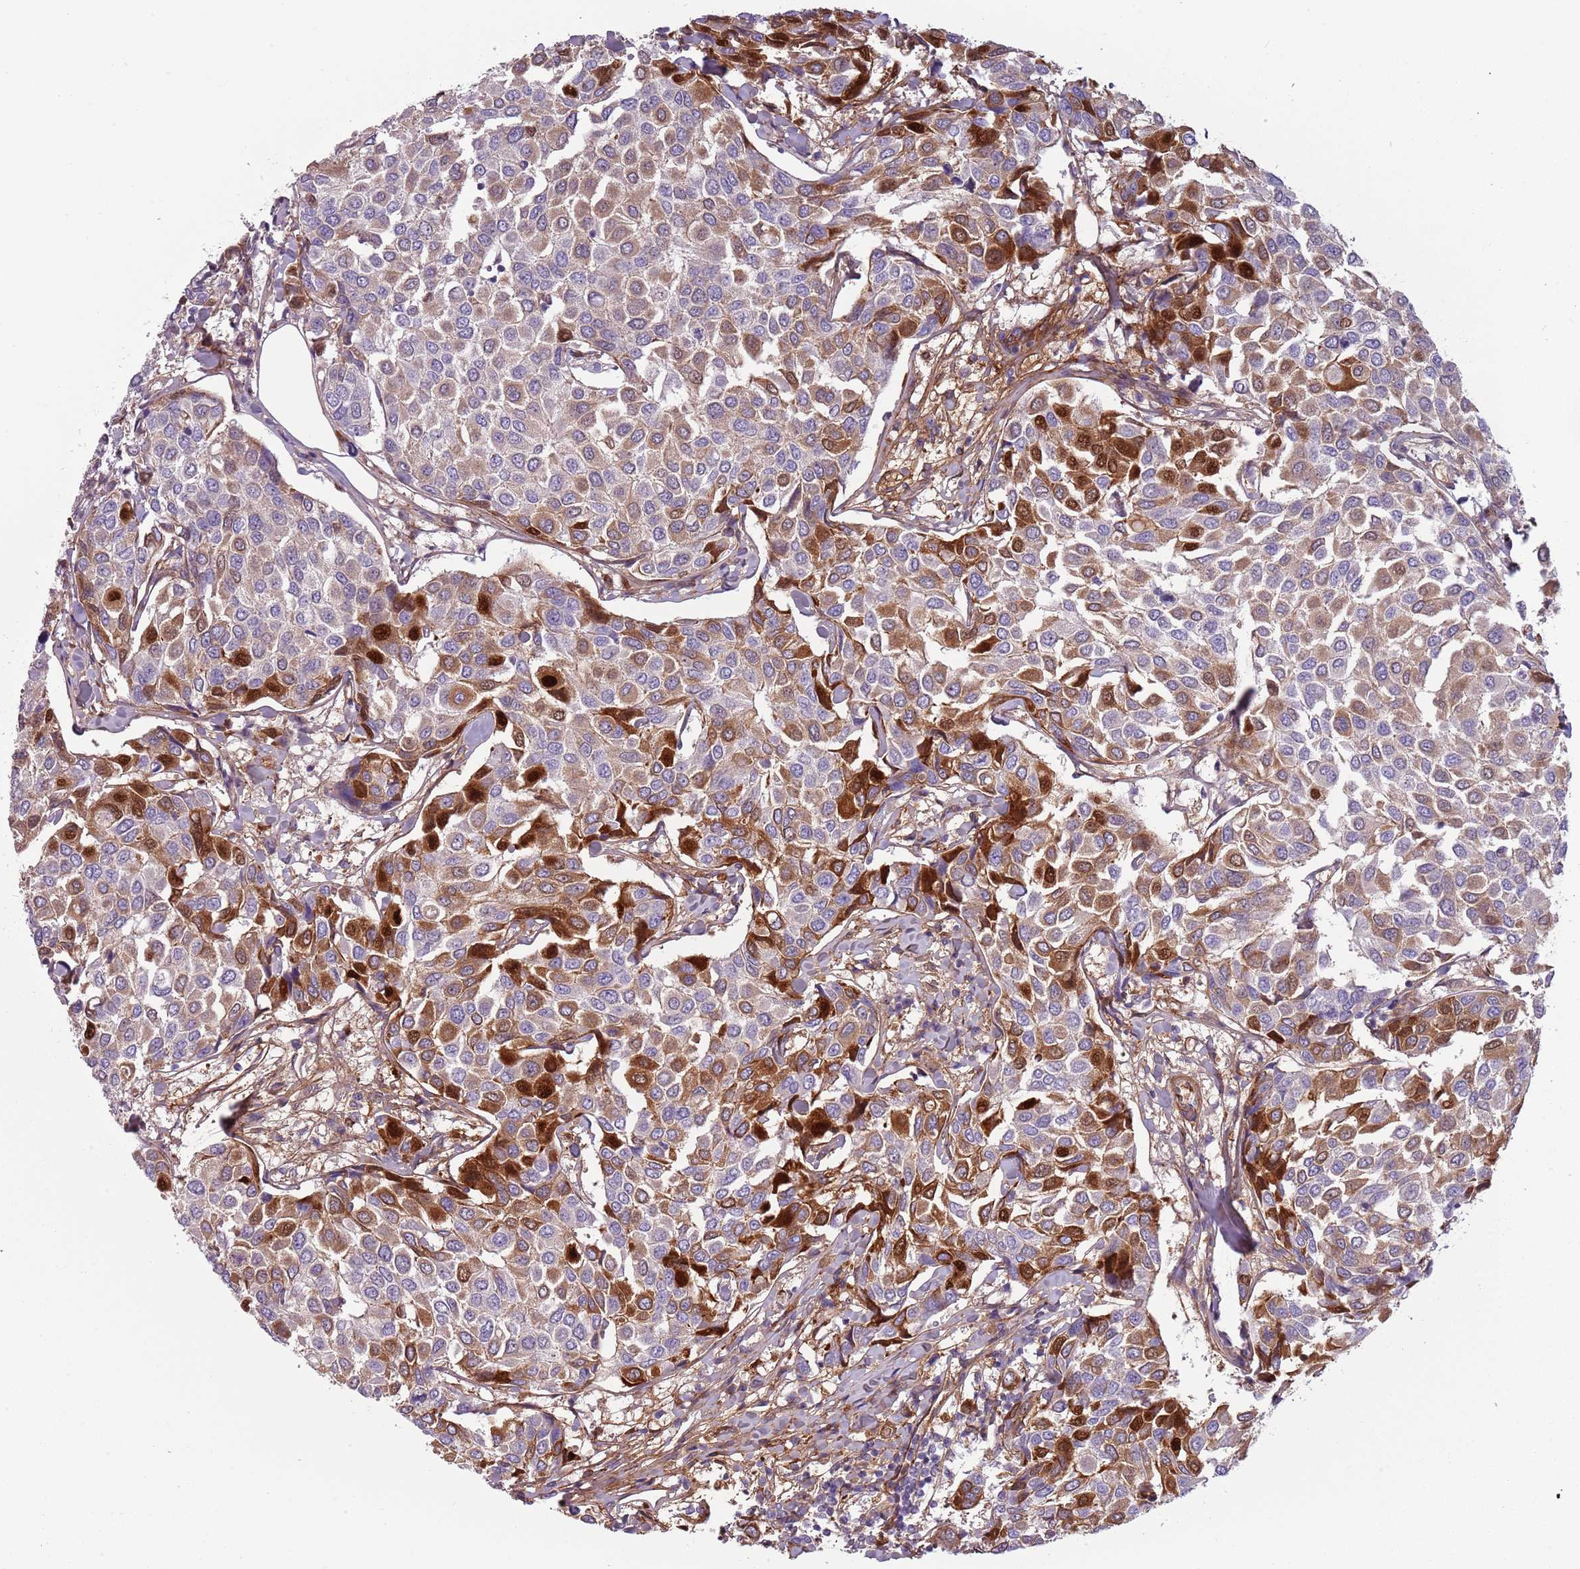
{"staining": {"intensity": "strong", "quantity": "<25%", "location": "cytoplasmic/membranous,nuclear"}, "tissue": "breast cancer", "cell_type": "Tumor cells", "image_type": "cancer", "snomed": [{"axis": "morphology", "description": "Duct carcinoma"}, {"axis": "topography", "description": "Breast"}], "caption": "Tumor cells exhibit medium levels of strong cytoplasmic/membranous and nuclear positivity in about <25% of cells in breast cancer.", "gene": "NADK", "patient": {"sex": "female", "age": 55}}